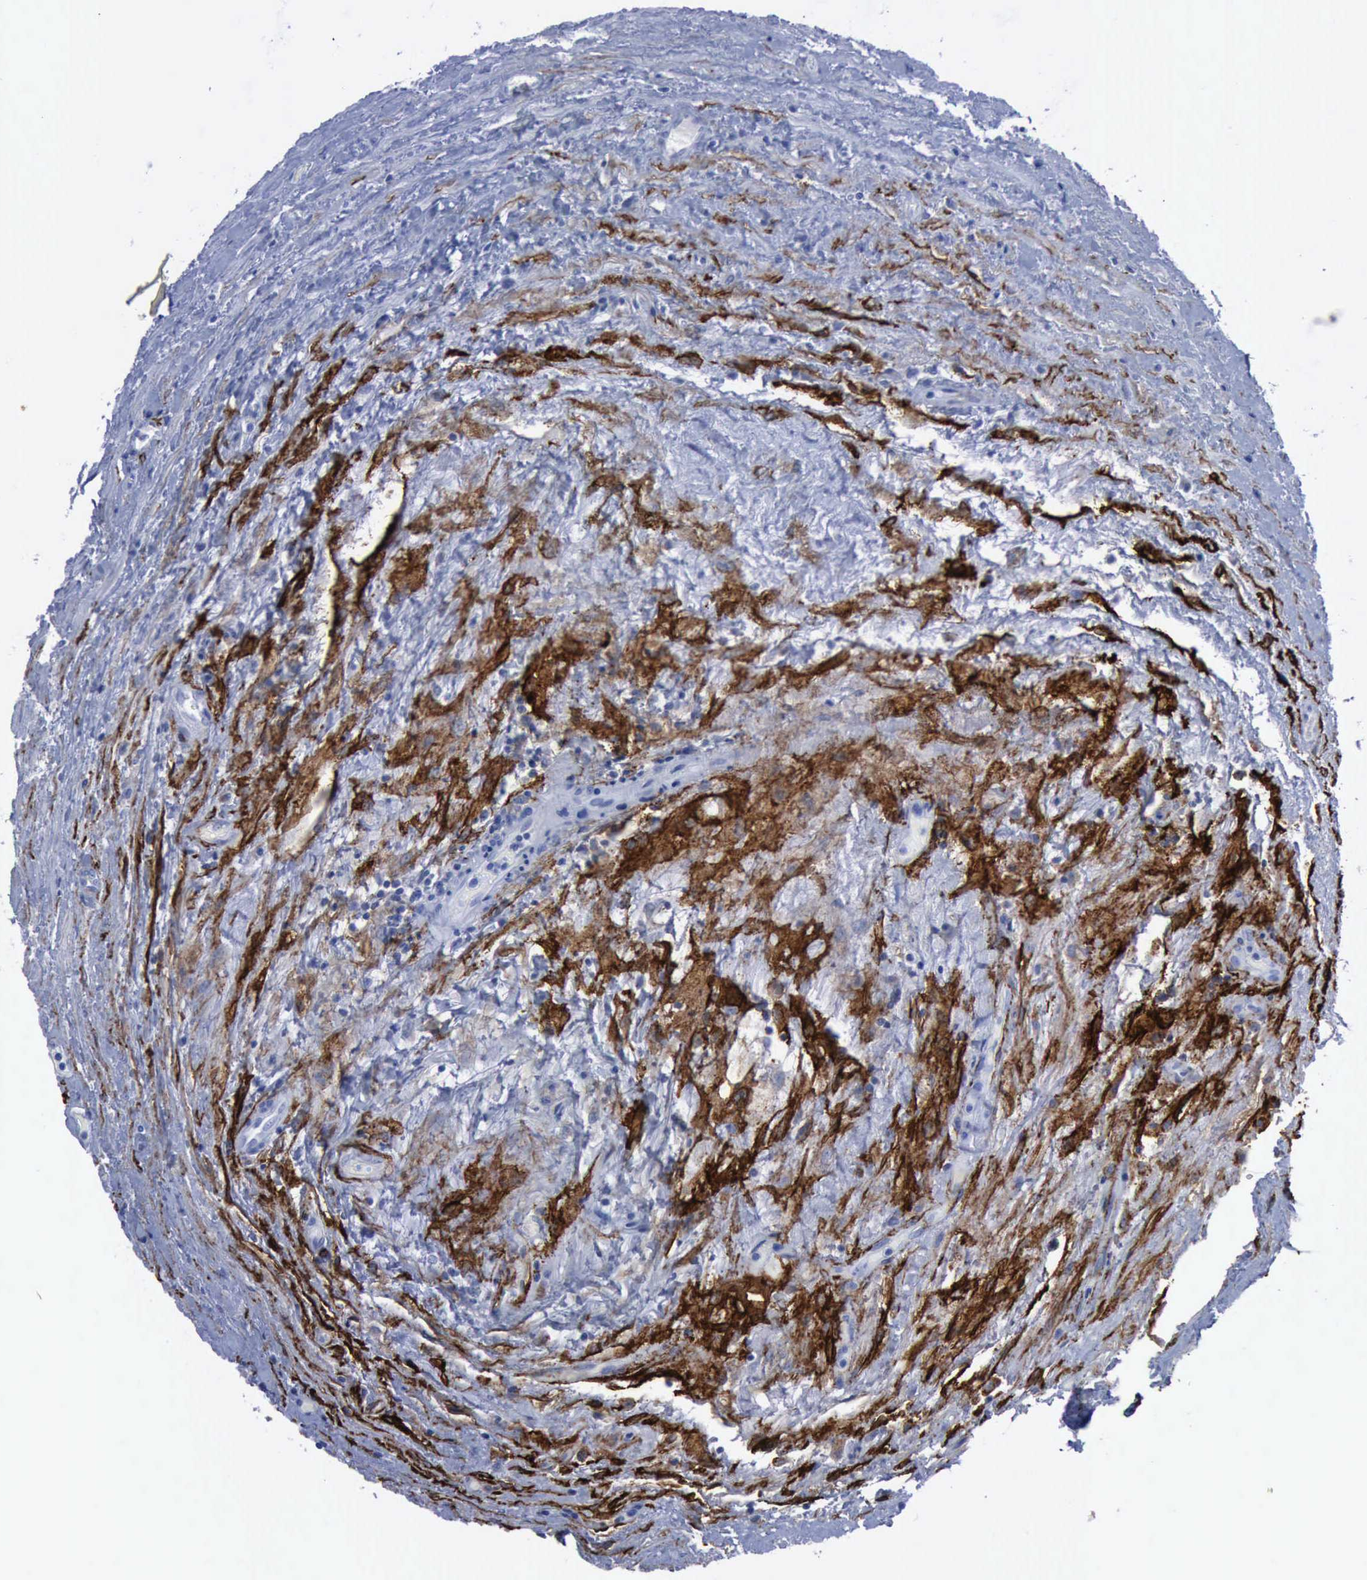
{"staining": {"intensity": "negative", "quantity": "none", "location": "none"}, "tissue": "testis cancer", "cell_type": "Tumor cells", "image_type": "cancer", "snomed": [{"axis": "morphology", "description": "Seminoma, NOS"}, {"axis": "topography", "description": "Testis"}], "caption": "Protein analysis of testis seminoma demonstrates no significant expression in tumor cells.", "gene": "NGFR", "patient": {"sex": "male", "age": 43}}